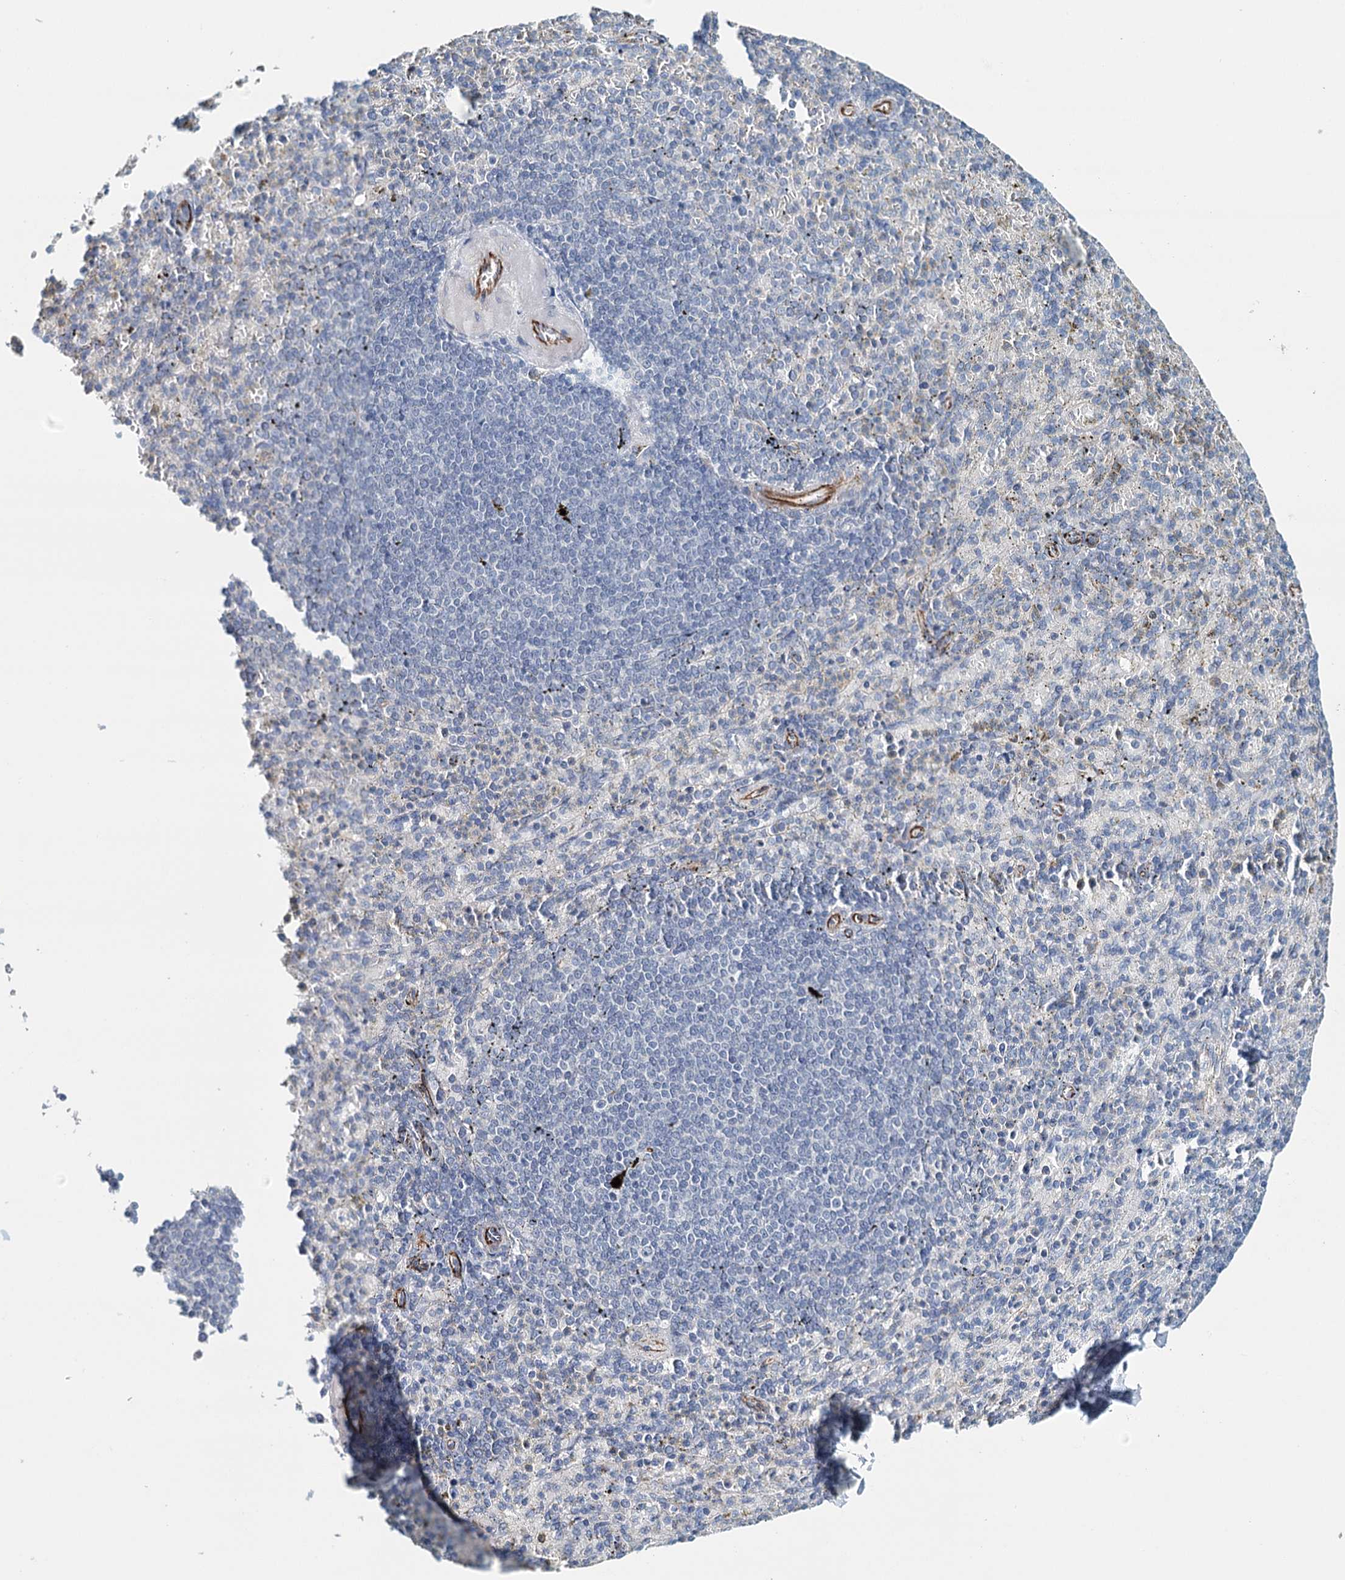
{"staining": {"intensity": "negative", "quantity": "none", "location": "none"}, "tissue": "spleen", "cell_type": "Cells in red pulp", "image_type": "normal", "snomed": [{"axis": "morphology", "description": "Normal tissue, NOS"}, {"axis": "topography", "description": "Spleen"}], "caption": "DAB (3,3'-diaminobenzidine) immunohistochemical staining of benign human spleen shows no significant expression in cells in red pulp. Nuclei are stained in blue.", "gene": "SYNPO", "patient": {"sex": "female", "age": 74}}